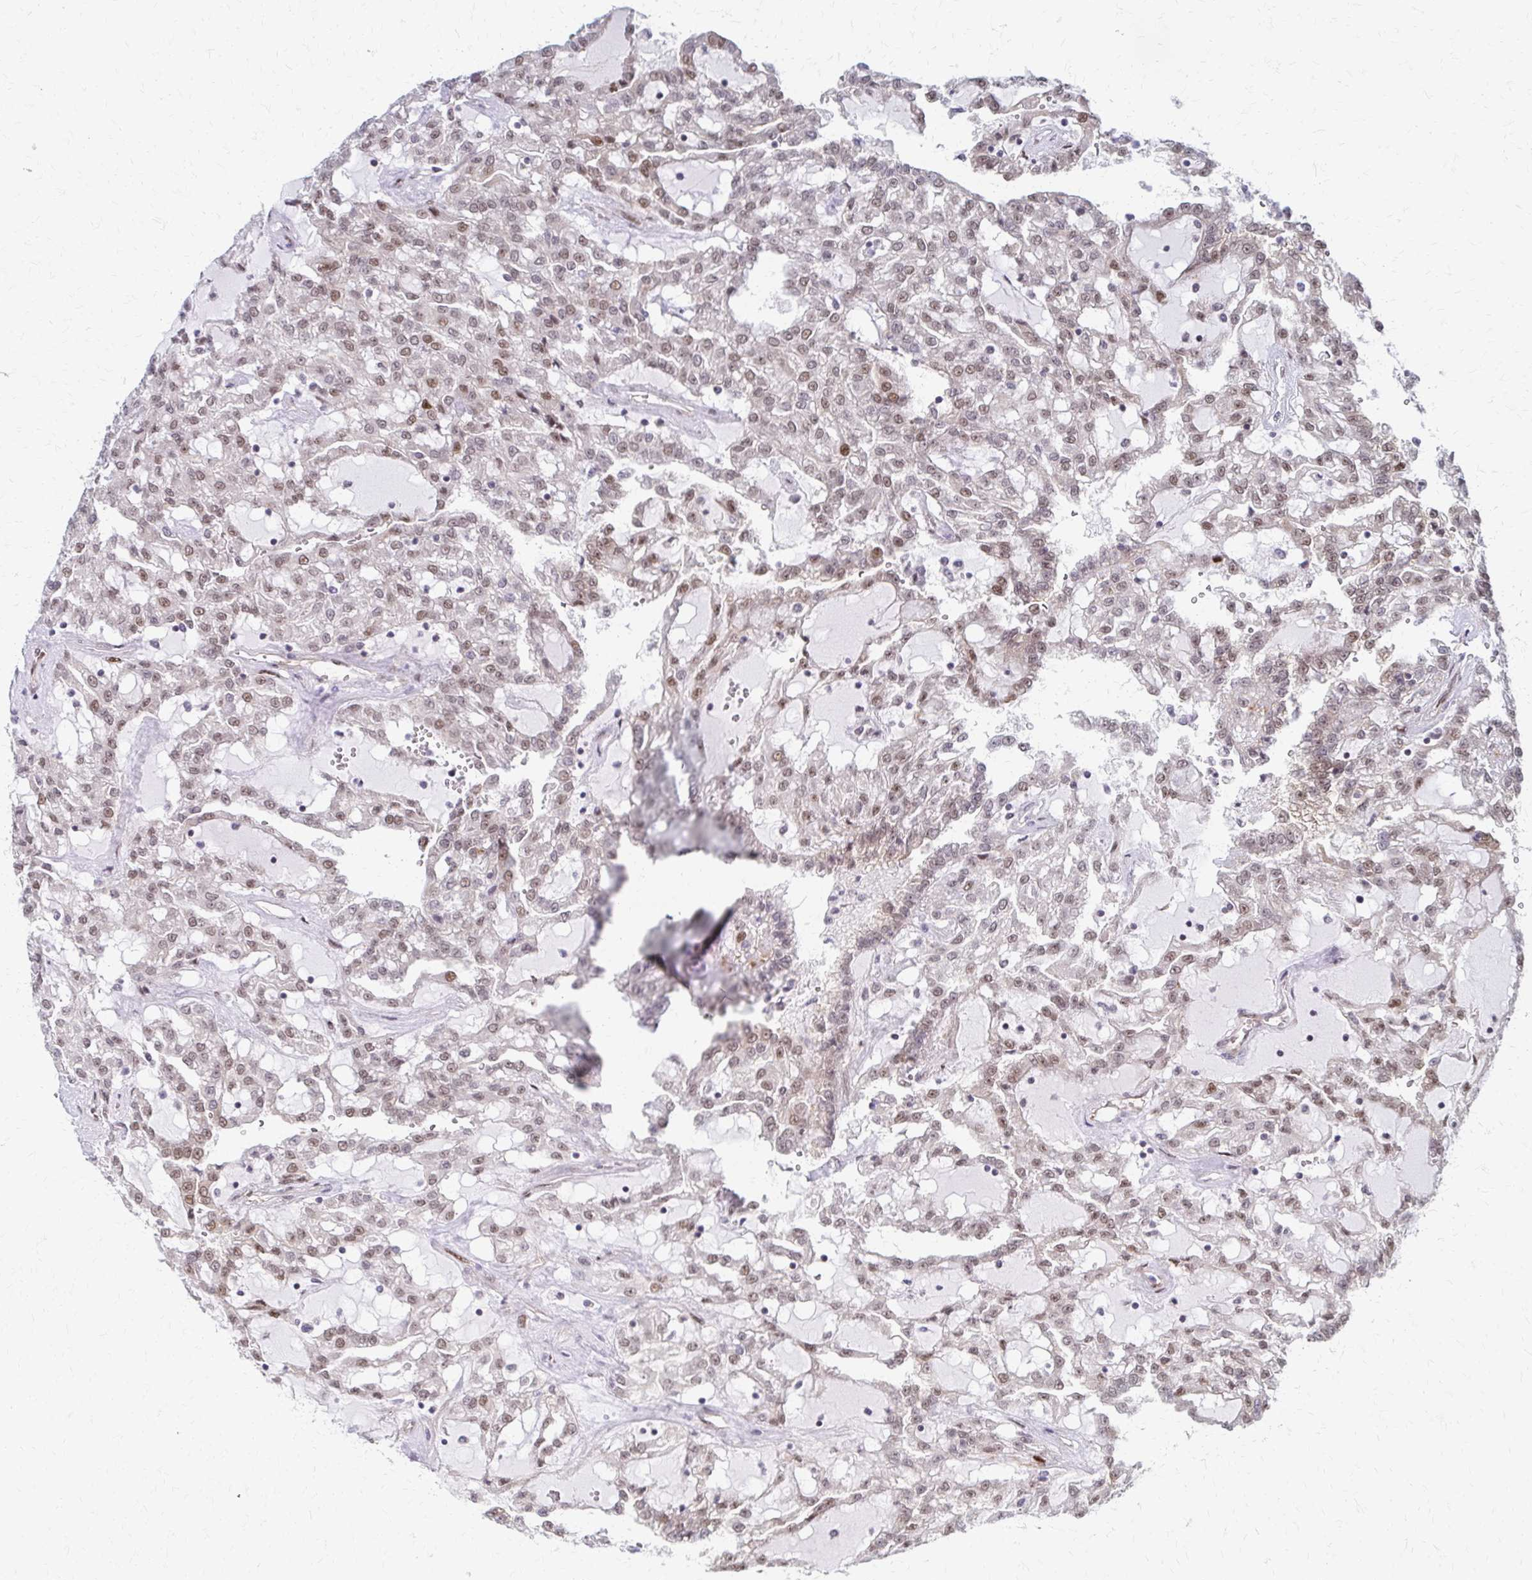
{"staining": {"intensity": "moderate", "quantity": "25%-75%", "location": "nuclear"}, "tissue": "renal cancer", "cell_type": "Tumor cells", "image_type": "cancer", "snomed": [{"axis": "morphology", "description": "Adenocarcinoma, NOS"}, {"axis": "topography", "description": "Kidney"}], "caption": "Approximately 25%-75% of tumor cells in renal cancer demonstrate moderate nuclear protein staining as visualized by brown immunohistochemical staining.", "gene": "PSMD7", "patient": {"sex": "male", "age": 63}}